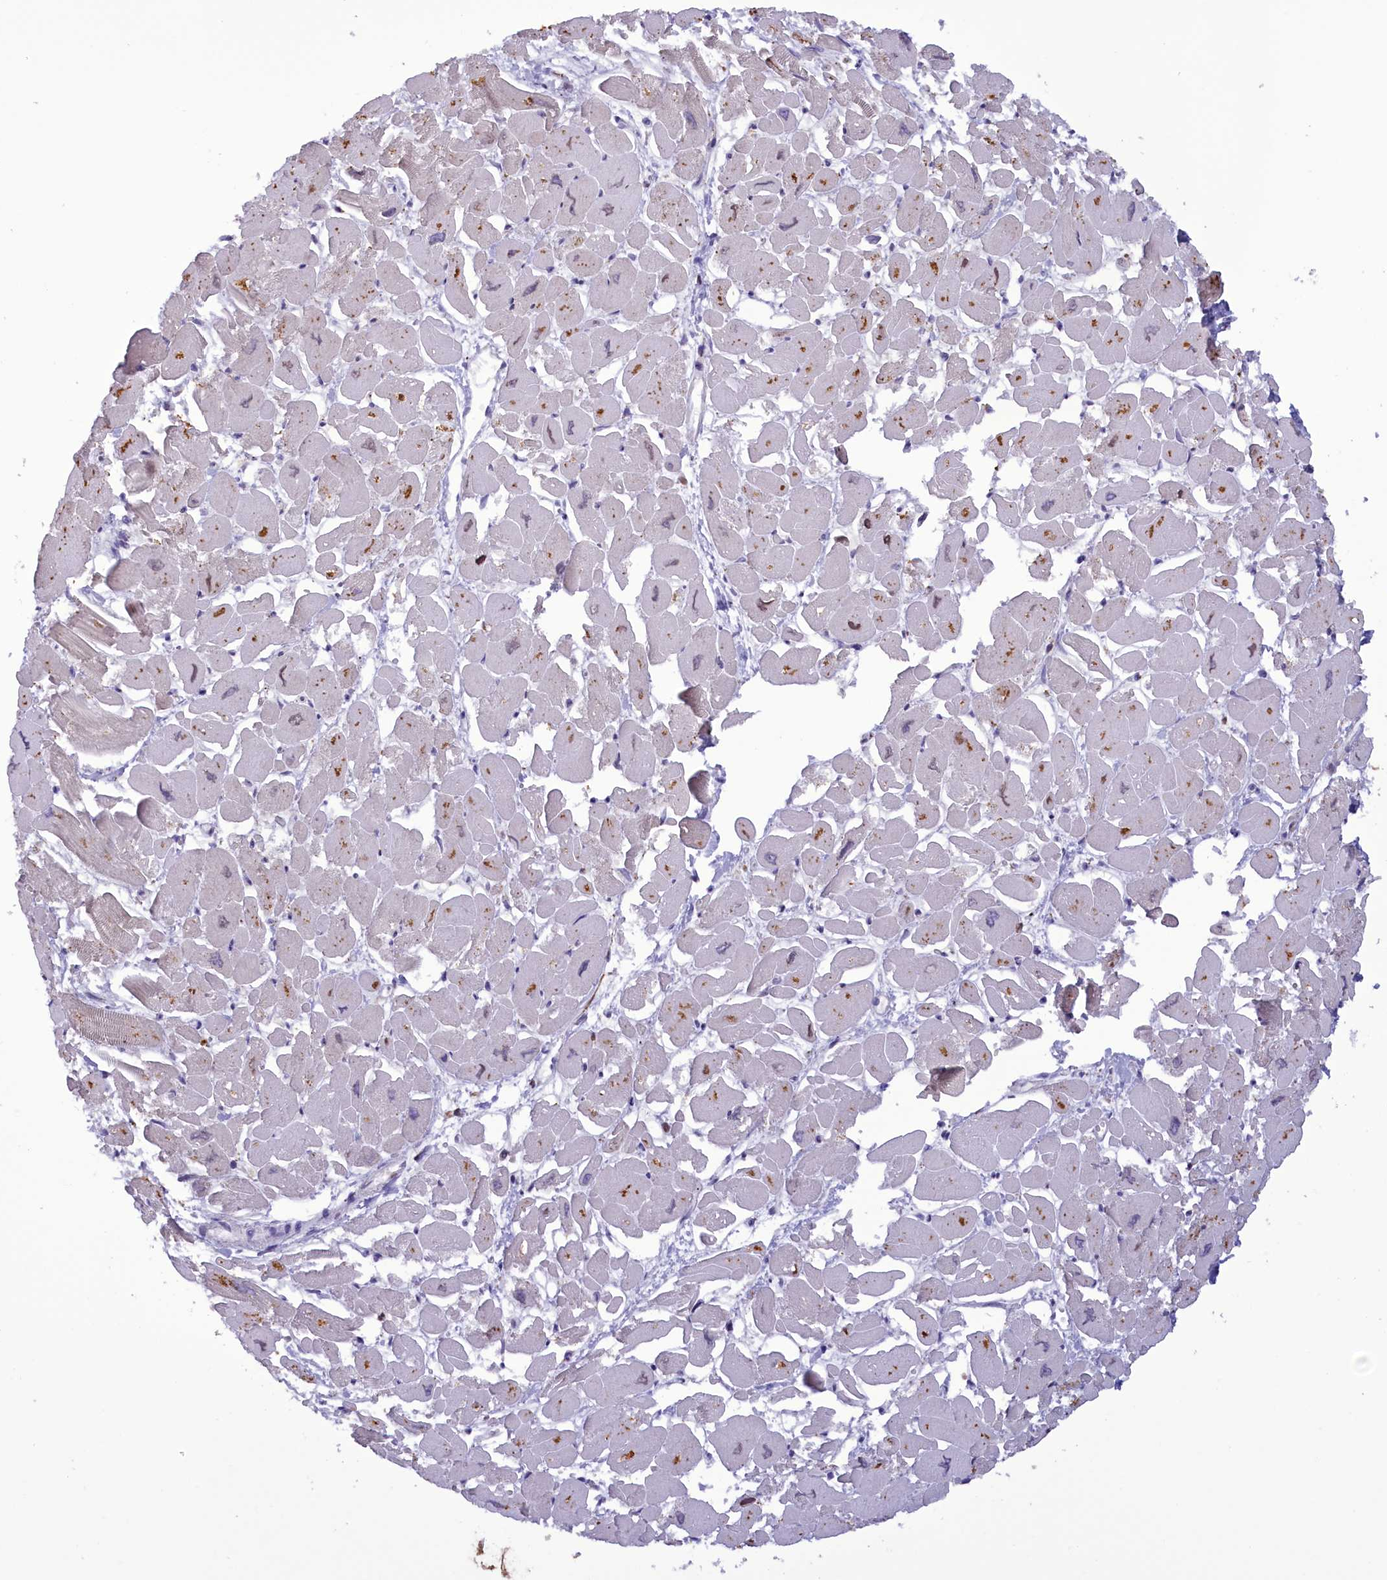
{"staining": {"intensity": "negative", "quantity": "none", "location": "none"}, "tissue": "heart muscle", "cell_type": "Cardiomyocytes", "image_type": "normal", "snomed": [{"axis": "morphology", "description": "Normal tissue, NOS"}, {"axis": "topography", "description": "Heart"}], "caption": "Immunohistochemistry of normal human heart muscle shows no staining in cardiomyocytes.", "gene": "FAM149B1", "patient": {"sex": "male", "age": 54}}